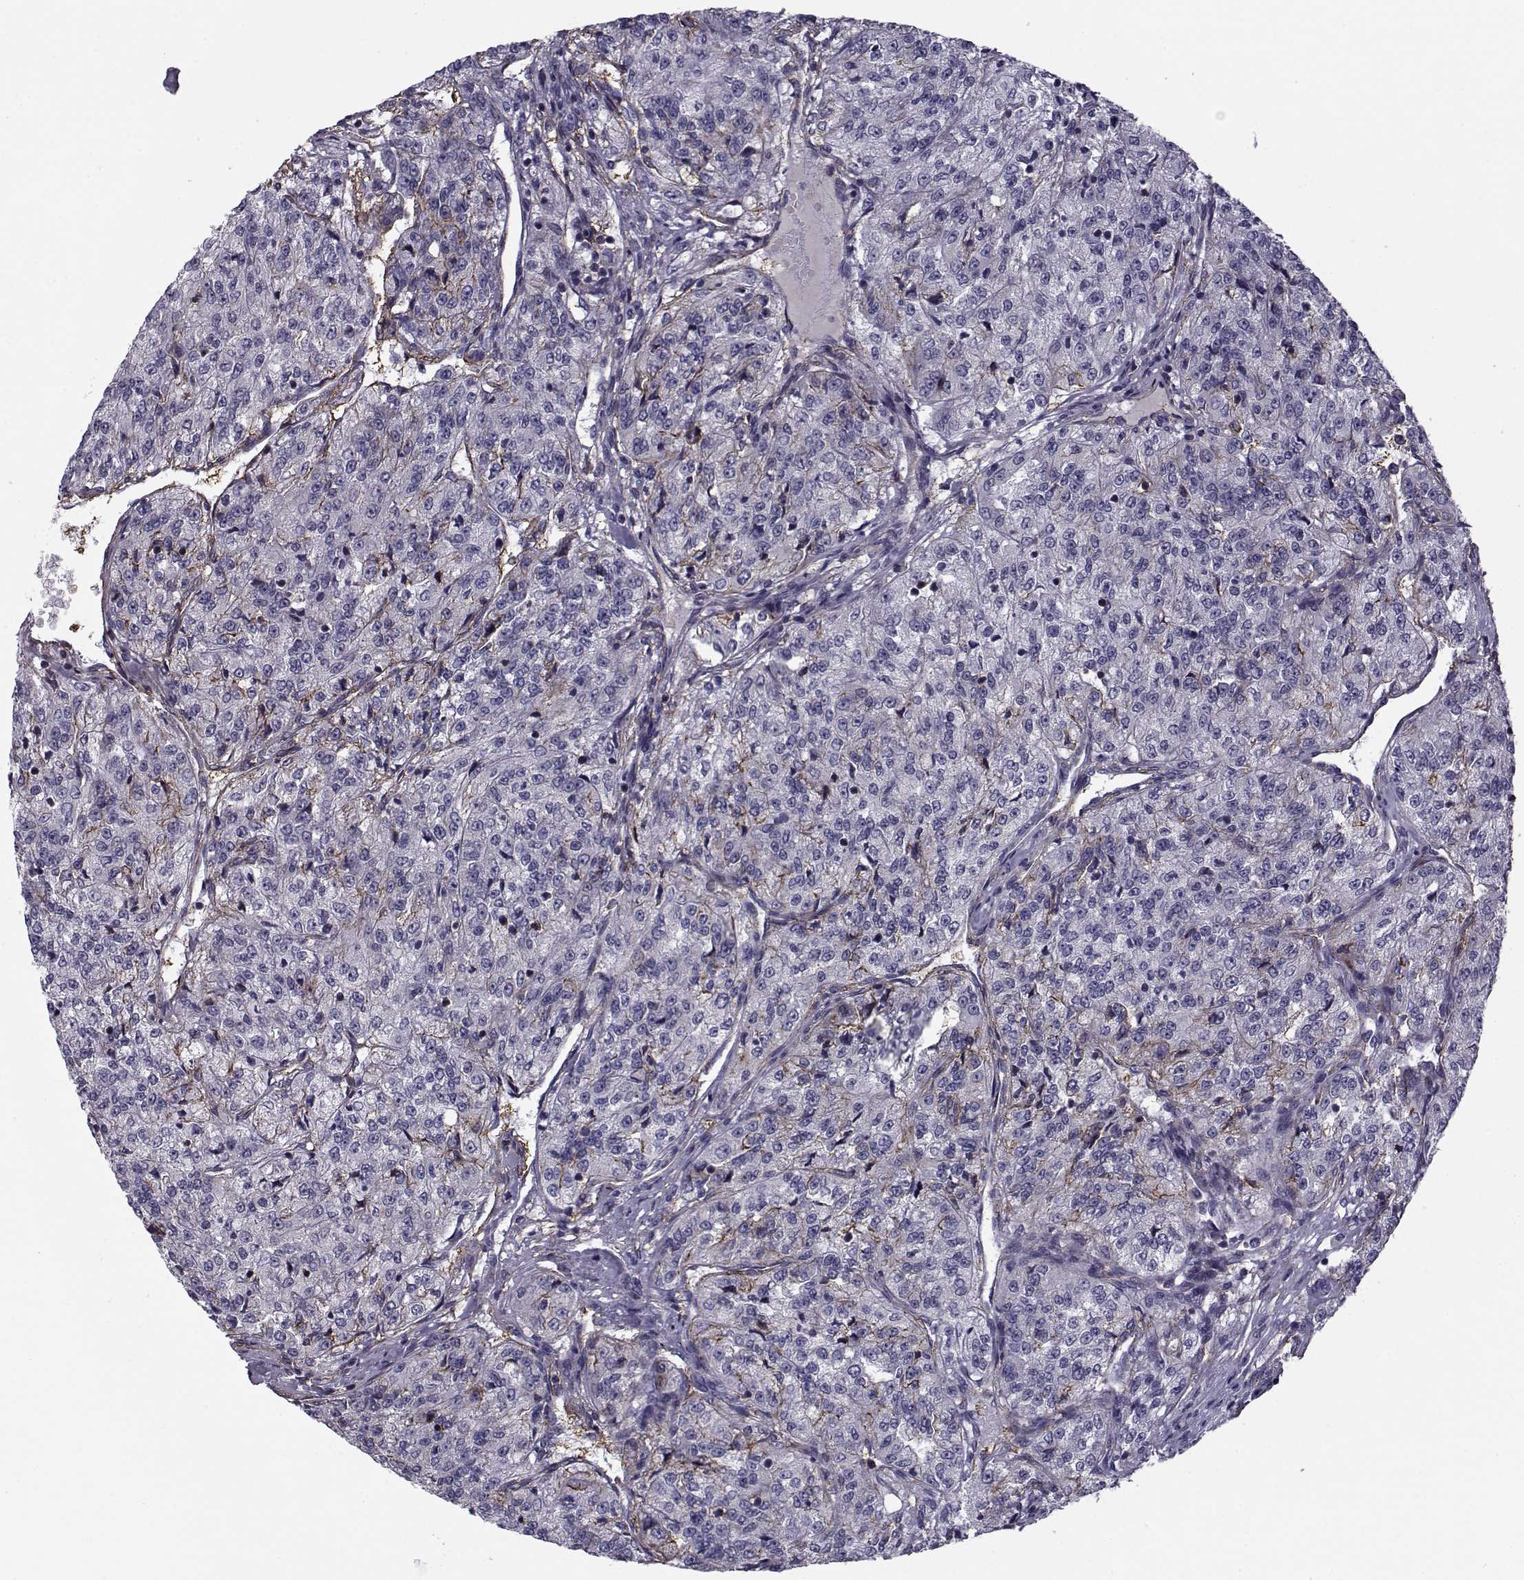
{"staining": {"intensity": "negative", "quantity": "none", "location": "none"}, "tissue": "renal cancer", "cell_type": "Tumor cells", "image_type": "cancer", "snomed": [{"axis": "morphology", "description": "Adenocarcinoma, NOS"}, {"axis": "topography", "description": "Kidney"}], "caption": "A high-resolution photomicrograph shows immunohistochemistry staining of renal cancer (adenocarcinoma), which shows no significant staining in tumor cells.", "gene": "LRRC27", "patient": {"sex": "female", "age": 63}}